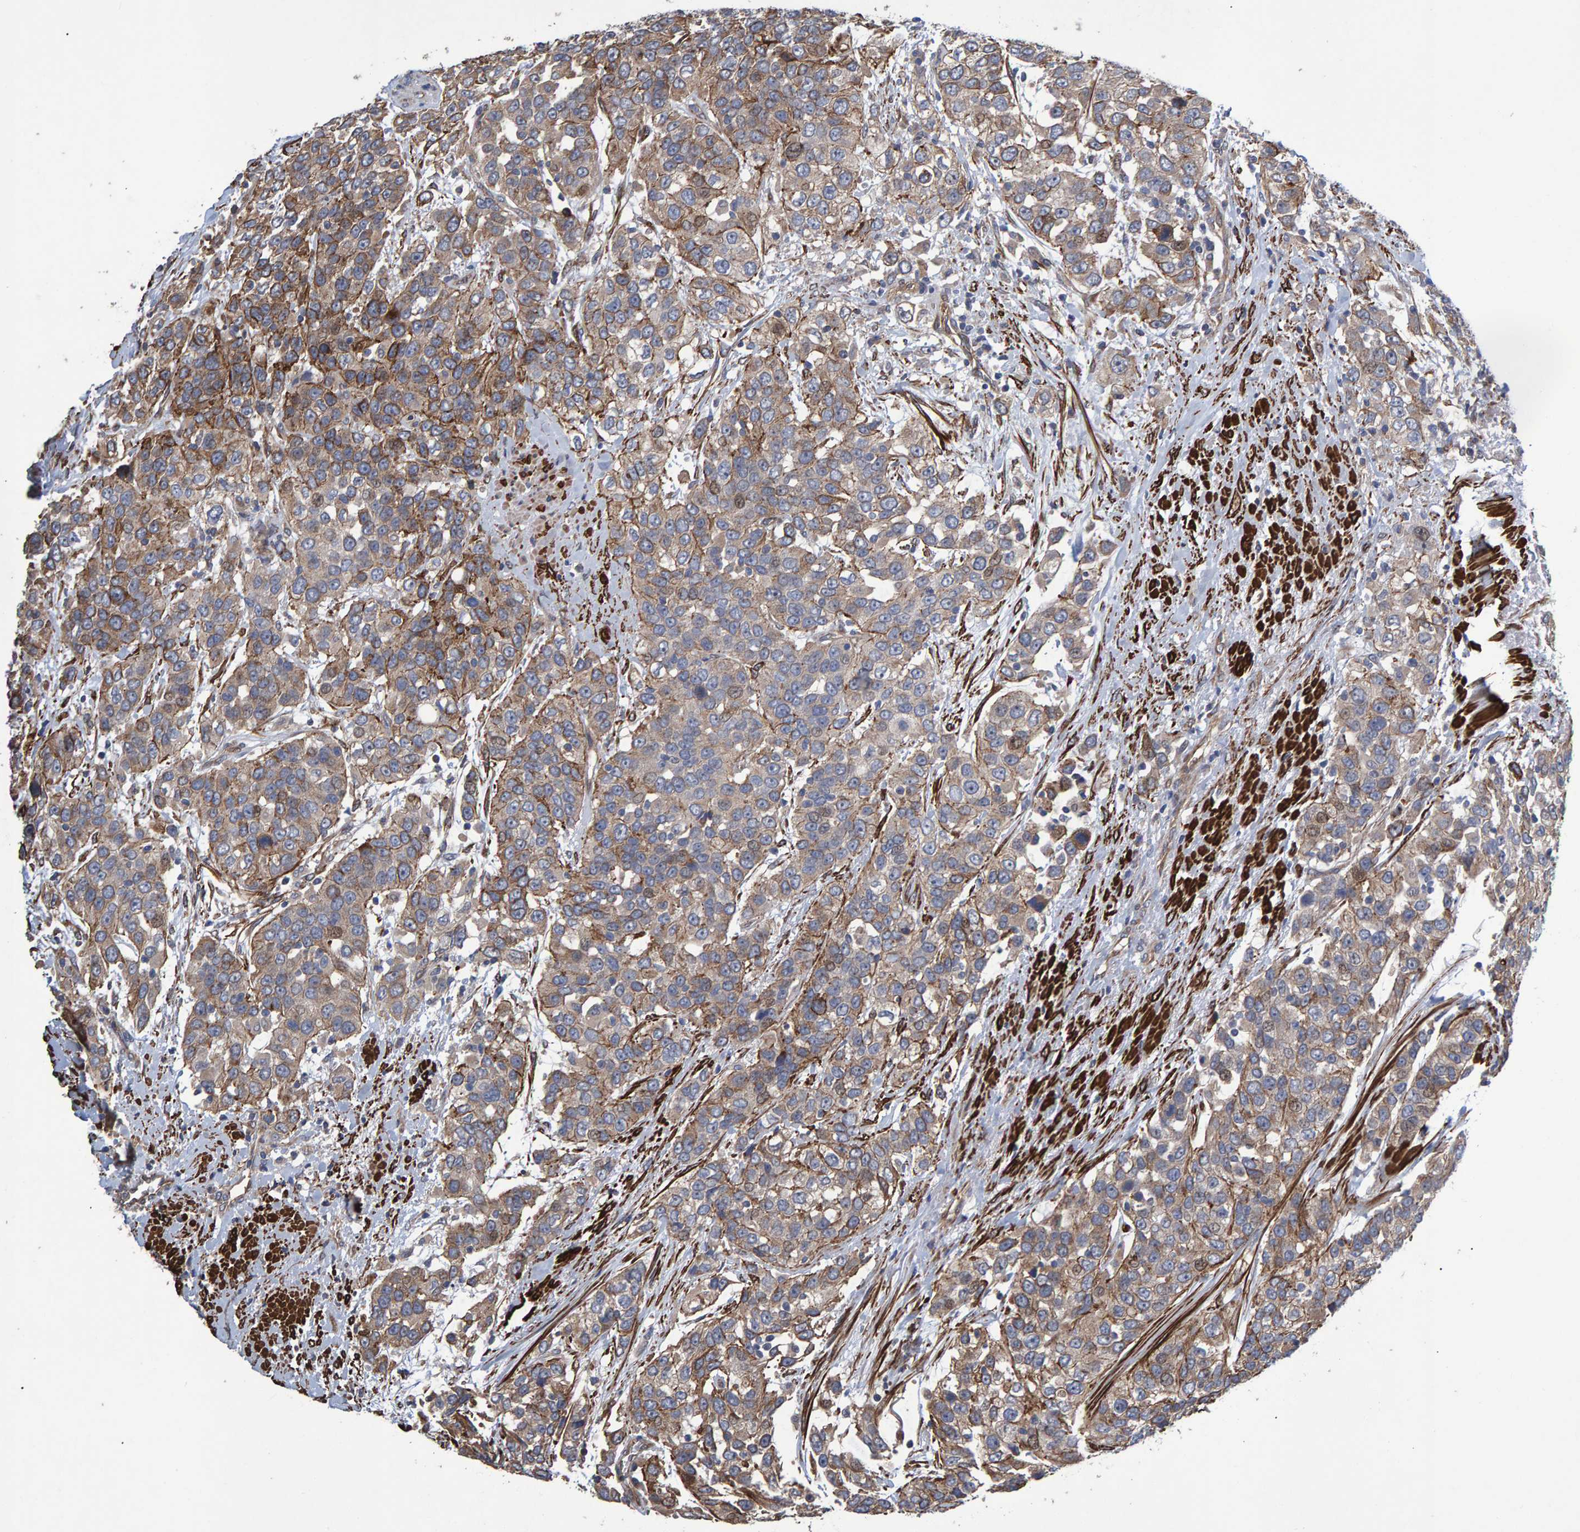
{"staining": {"intensity": "moderate", "quantity": ">75%", "location": "cytoplasmic/membranous"}, "tissue": "urothelial cancer", "cell_type": "Tumor cells", "image_type": "cancer", "snomed": [{"axis": "morphology", "description": "Urothelial carcinoma, High grade"}, {"axis": "topography", "description": "Urinary bladder"}], "caption": "Immunohistochemical staining of urothelial cancer demonstrates moderate cytoplasmic/membranous protein staining in approximately >75% of tumor cells.", "gene": "SLIT2", "patient": {"sex": "female", "age": 80}}